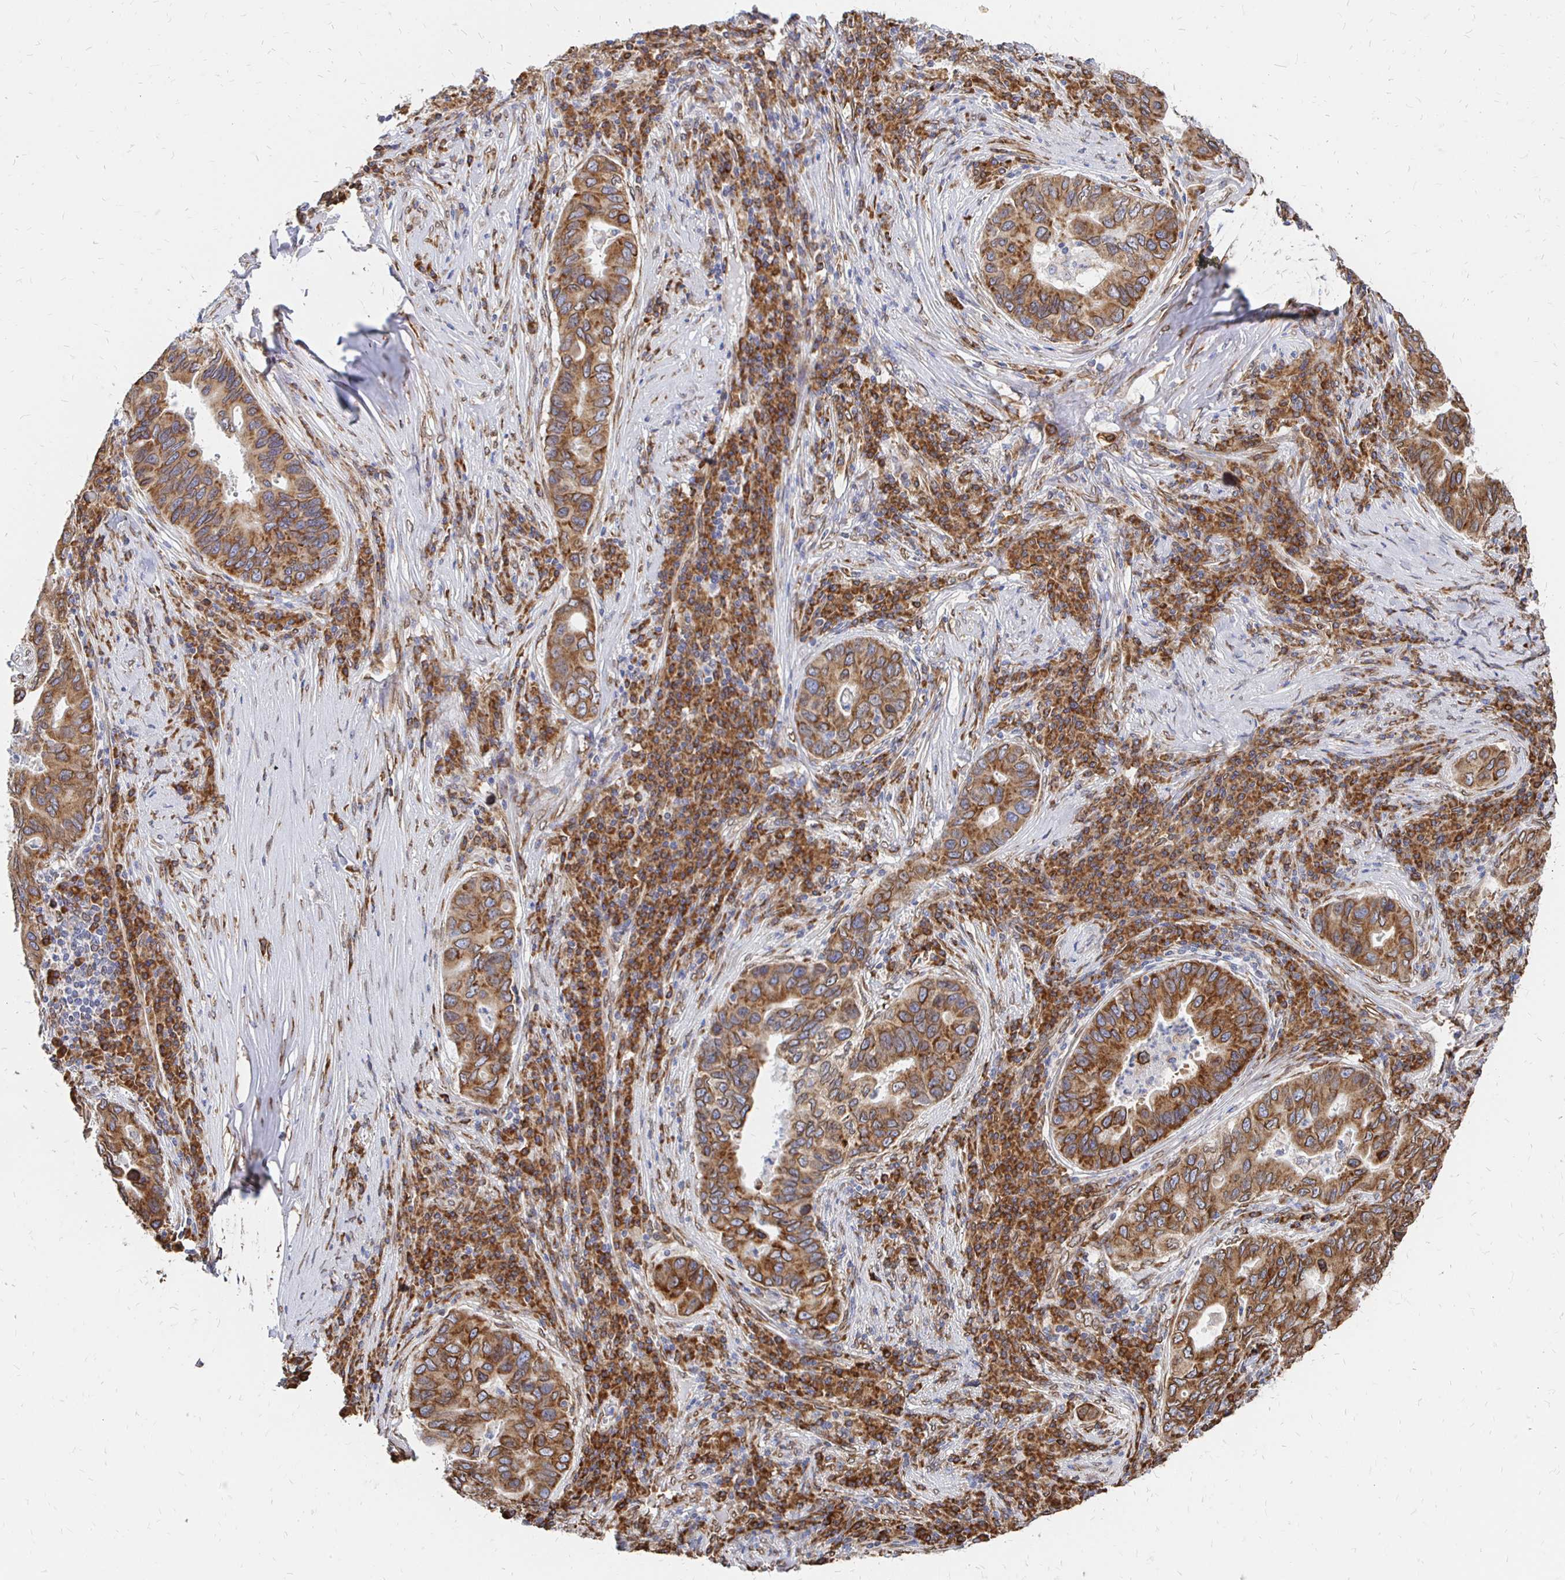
{"staining": {"intensity": "strong", "quantity": "25%-75%", "location": "cytoplasmic/membranous,nuclear"}, "tissue": "lung cancer", "cell_type": "Tumor cells", "image_type": "cancer", "snomed": [{"axis": "morphology", "description": "Adenocarcinoma, NOS"}, {"axis": "morphology", "description": "Adenocarcinoma, metastatic, NOS"}, {"axis": "topography", "description": "Lymph node"}, {"axis": "topography", "description": "Lung"}], "caption": "A high-resolution image shows IHC staining of lung metastatic adenocarcinoma, which exhibits strong cytoplasmic/membranous and nuclear positivity in approximately 25%-75% of tumor cells. Nuclei are stained in blue.", "gene": "PELI3", "patient": {"sex": "female", "age": 54}}